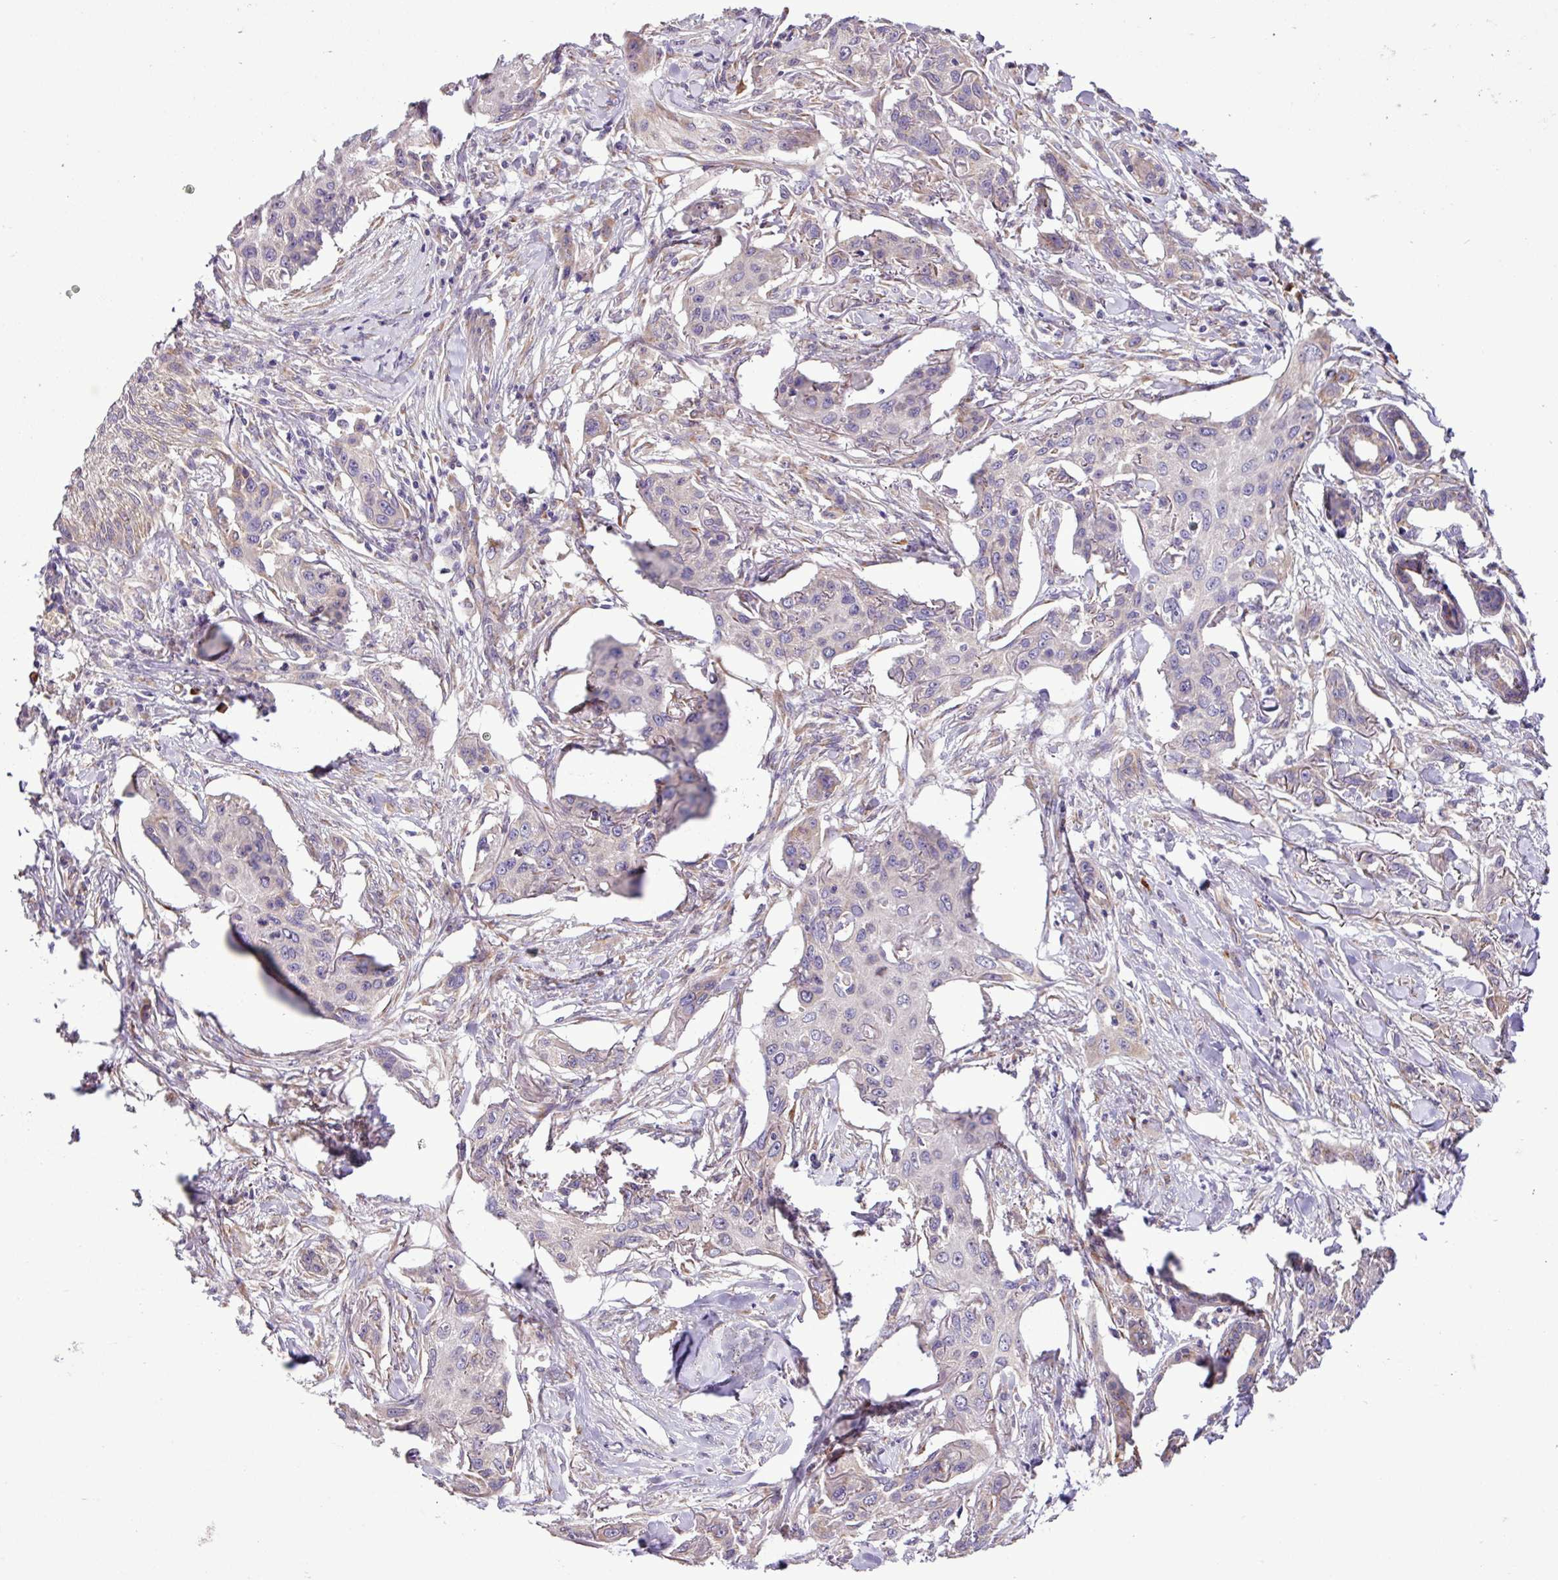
{"staining": {"intensity": "weak", "quantity": "<25%", "location": "cytoplasmic/membranous"}, "tissue": "skin cancer", "cell_type": "Tumor cells", "image_type": "cancer", "snomed": [{"axis": "morphology", "description": "Squamous cell carcinoma, NOS"}, {"axis": "topography", "description": "Skin"}], "caption": "A high-resolution image shows immunohistochemistry staining of skin squamous cell carcinoma, which shows no significant staining in tumor cells. The staining was performed using DAB to visualize the protein expression in brown, while the nuclei were stained in blue with hematoxylin (Magnification: 20x).", "gene": "RPL13", "patient": {"sex": "male", "age": 63}}